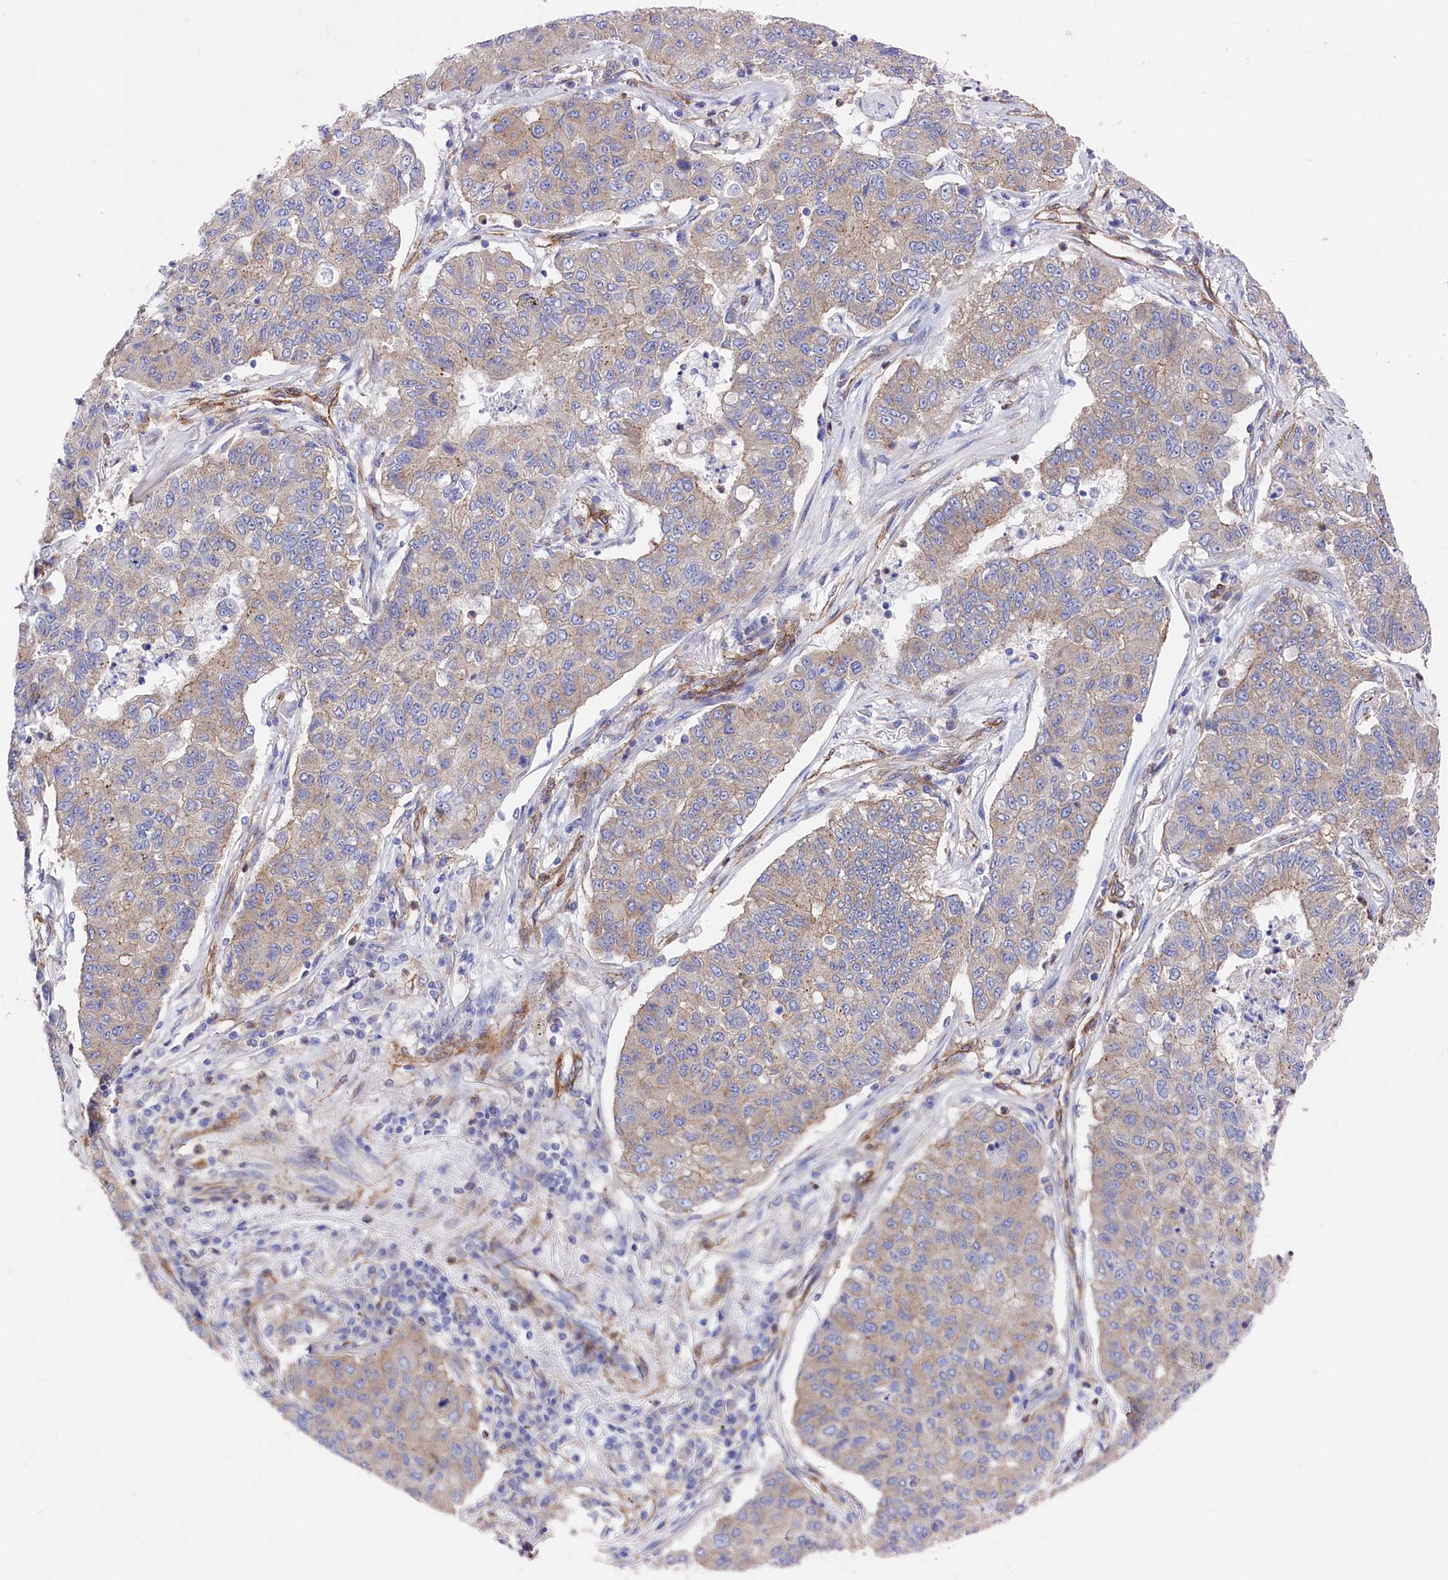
{"staining": {"intensity": "weak", "quantity": "<25%", "location": "cytoplasmic/membranous"}, "tissue": "lung cancer", "cell_type": "Tumor cells", "image_type": "cancer", "snomed": [{"axis": "morphology", "description": "Squamous cell carcinoma, NOS"}, {"axis": "topography", "description": "Lung"}], "caption": "IHC photomicrograph of lung squamous cell carcinoma stained for a protein (brown), which displays no positivity in tumor cells. The staining is performed using DAB (3,3'-diaminobenzidine) brown chromogen with nuclei counter-stained in using hematoxylin.", "gene": "TNKS1BP1", "patient": {"sex": "male", "age": 74}}